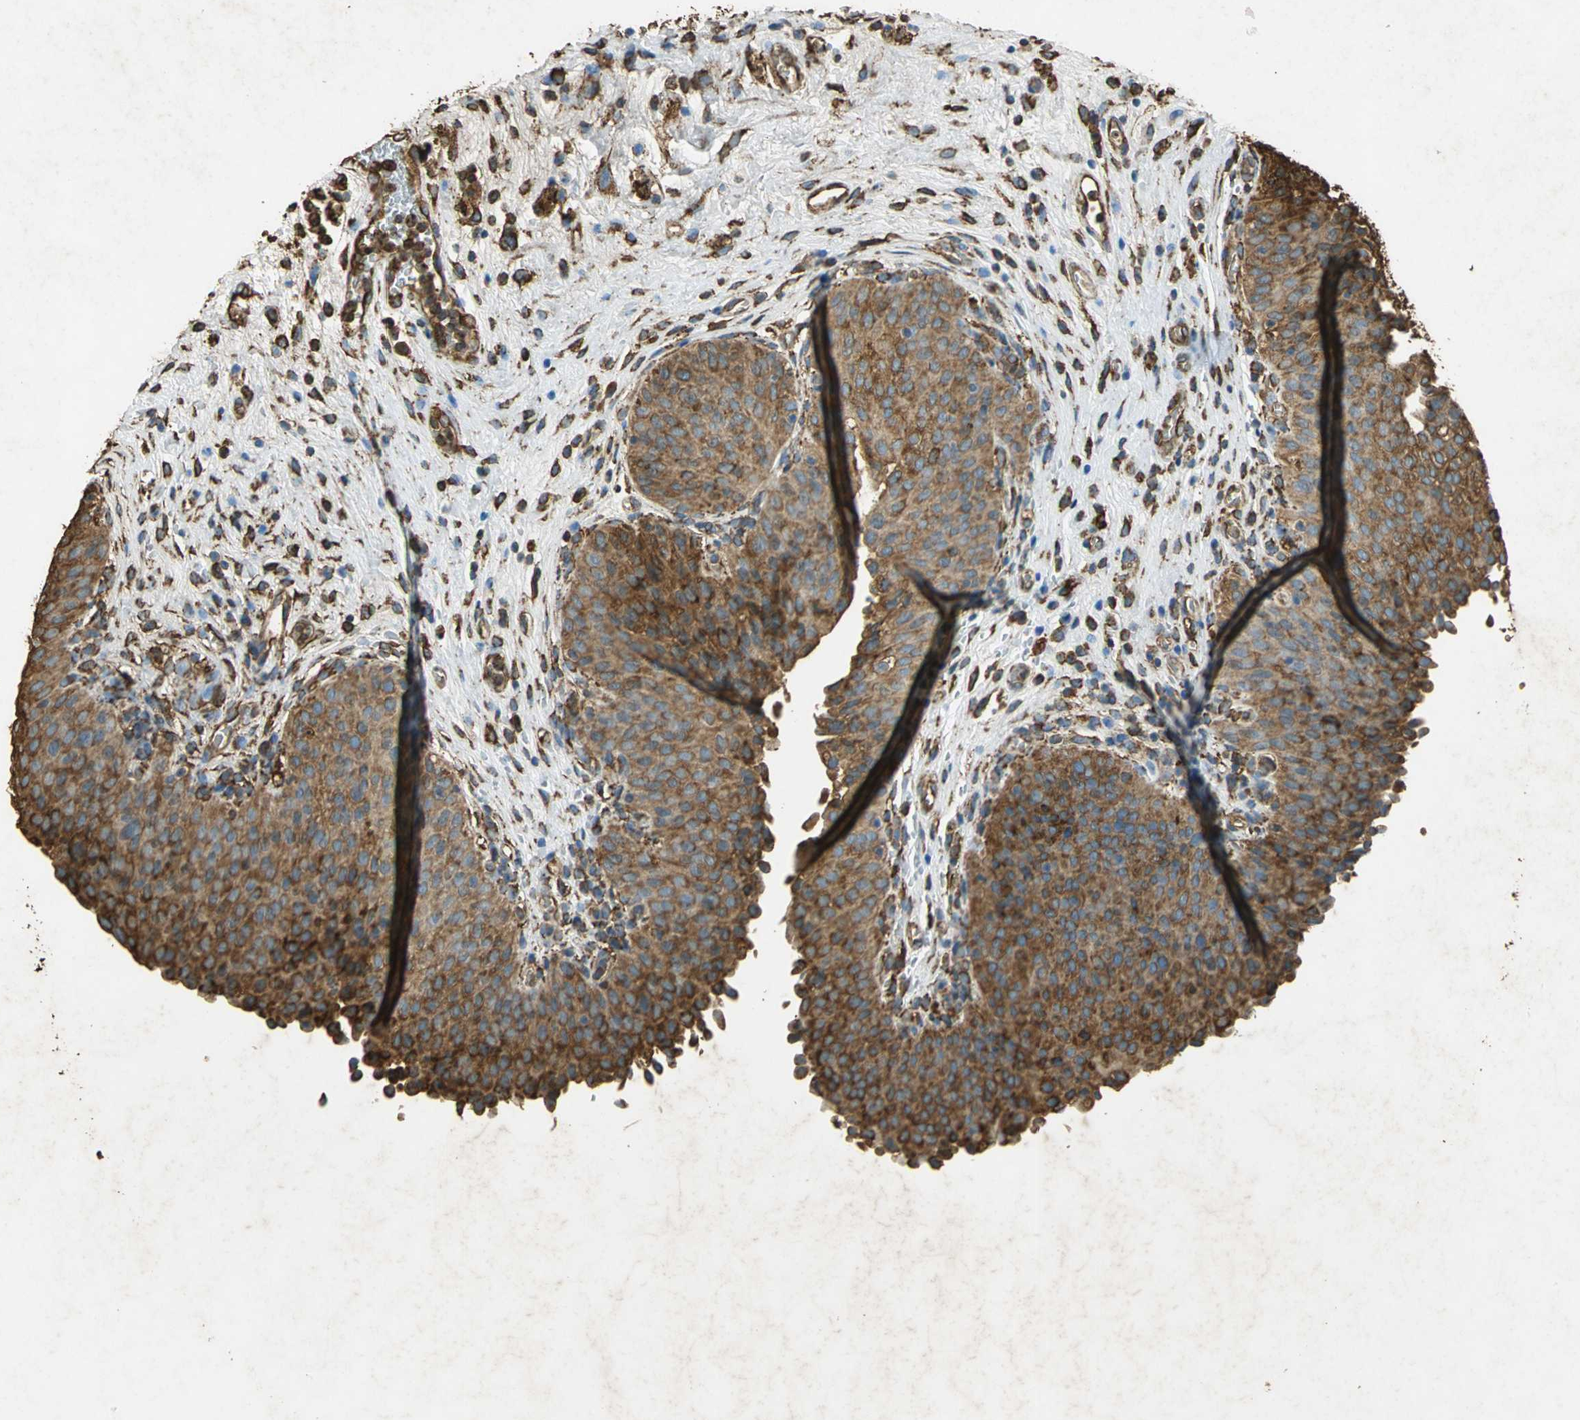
{"staining": {"intensity": "strong", "quantity": ">75%", "location": "cytoplasmic/membranous"}, "tissue": "urinary bladder", "cell_type": "Urothelial cells", "image_type": "normal", "snomed": [{"axis": "morphology", "description": "Normal tissue, NOS"}, {"axis": "morphology", "description": "Dysplasia, NOS"}, {"axis": "topography", "description": "Urinary bladder"}], "caption": "A high-resolution micrograph shows IHC staining of benign urinary bladder, which reveals strong cytoplasmic/membranous expression in approximately >75% of urothelial cells. (Stains: DAB in brown, nuclei in blue, Microscopy: brightfield microscopy at high magnification).", "gene": "HSP90B1", "patient": {"sex": "male", "age": 35}}